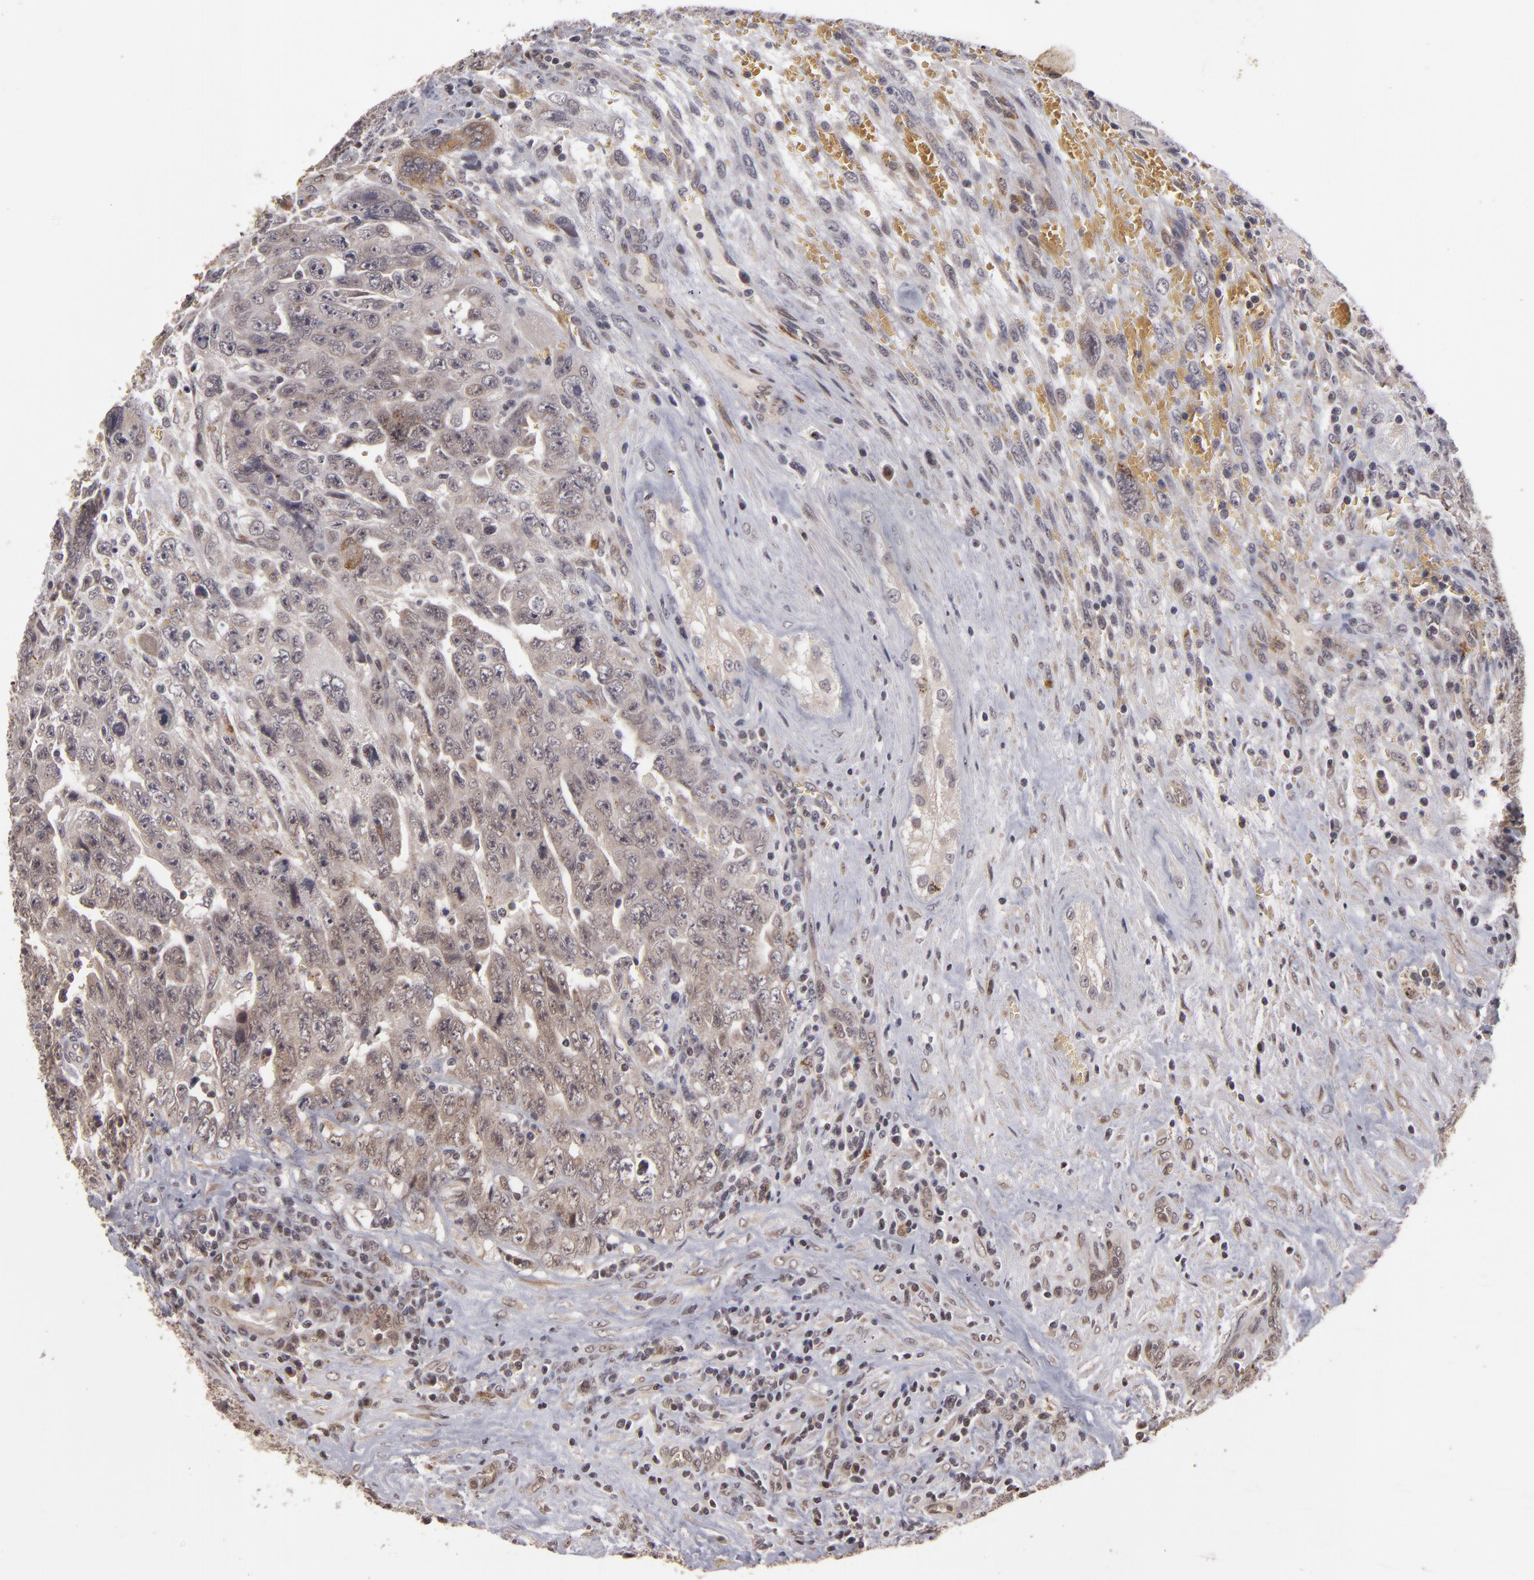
{"staining": {"intensity": "weak", "quantity": "<25%", "location": "cytoplasmic/membranous"}, "tissue": "testis cancer", "cell_type": "Tumor cells", "image_type": "cancer", "snomed": [{"axis": "morphology", "description": "Carcinoma, Embryonal, NOS"}, {"axis": "topography", "description": "Testis"}], "caption": "IHC of human testis cancer (embryonal carcinoma) displays no expression in tumor cells.", "gene": "DFFA", "patient": {"sex": "male", "age": 28}}